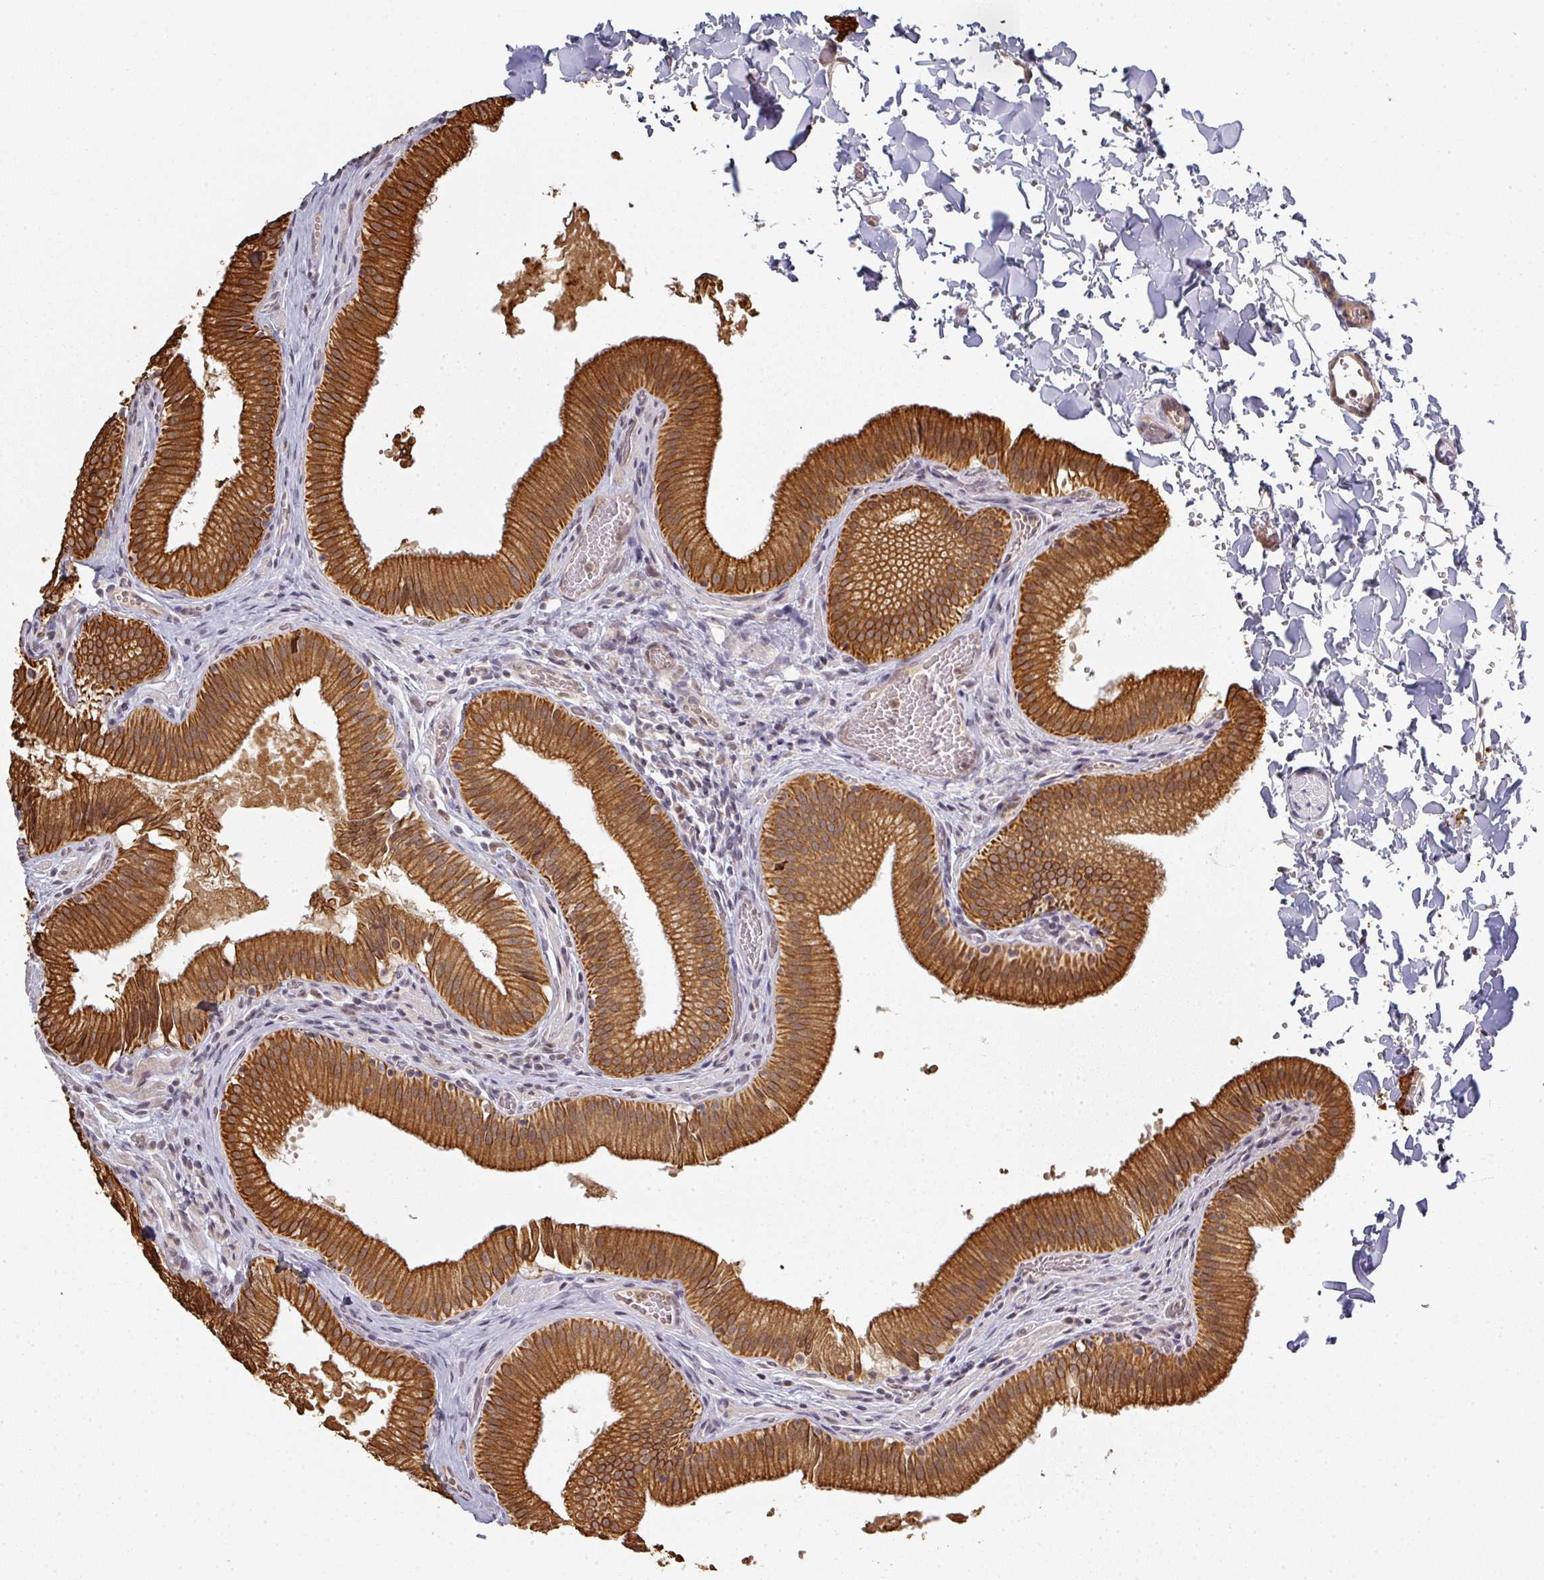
{"staining": {"intensity": "strong", "quantity": ">75%", "location": "cytoplasmic/membranous"}, "tissue": "gallbladder", "cell_type": "Glandular cells", "image_type": "normal", "snomed": [{"axis": "morphology", "description": "Normal tissue, NOS"}, {"axis": "topography", "description": "Gallbladder"}, {"axis": "topography", "description": "Peripheral nerve tissue"}], "caption": "Immunohistochemistry (IHC) of unremarkable human gallbladder reveals high levels of strong cytoplasmic/membranous positivity in approximately >75% of glandular cells.", "gene": "GTF2H3", "patient": {"sex": "male", "age": 17}}